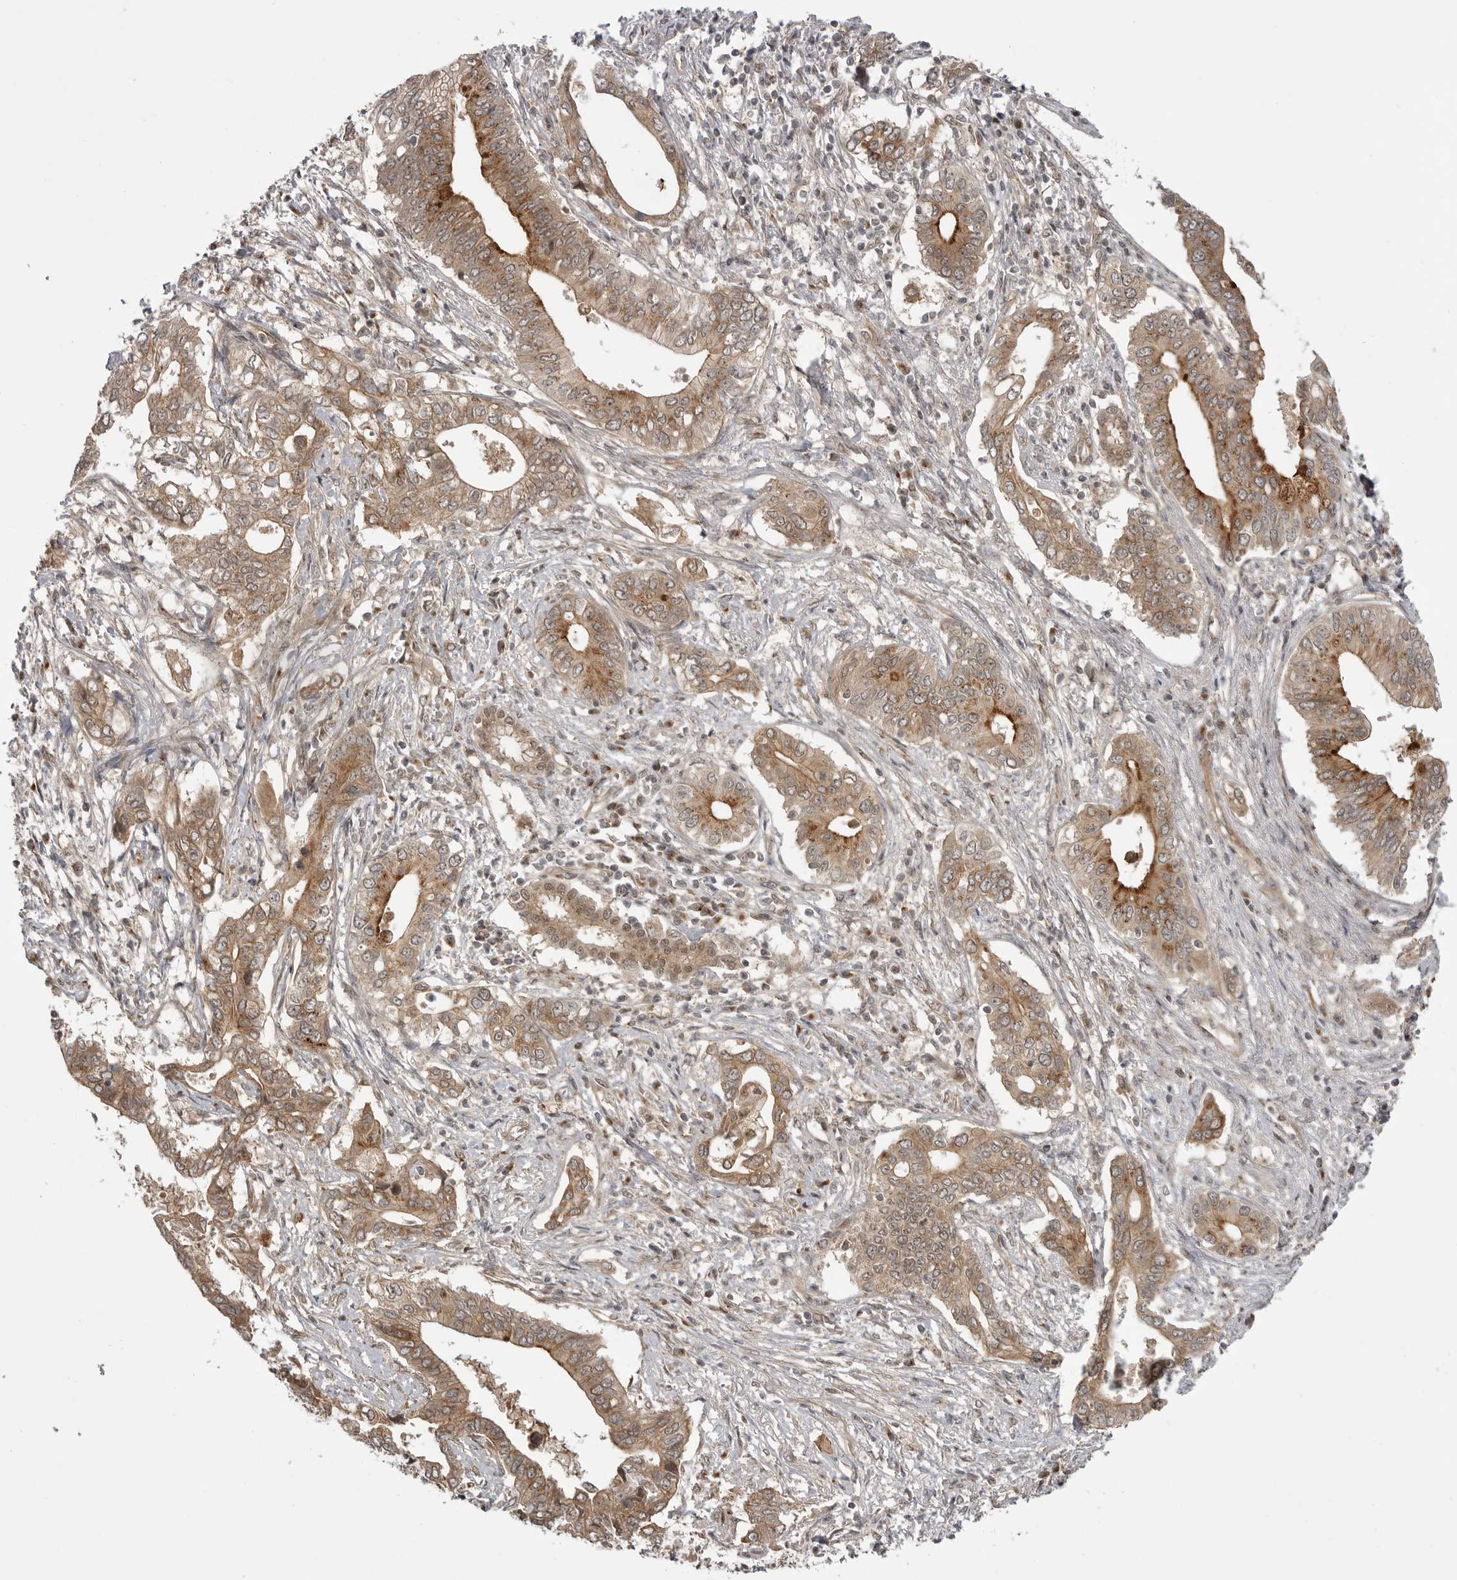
{"staining": {"intensity": "moderate", "quantity": ">75%", "location": "cytoplasmic/membranous"}, "tissue": "pancreatic cancer", "cell_type": "Tumor cells", "image_type": "cancer", "snomed": [{"axis": "morphology", "description": "Normal tissue, NOS"}, {"axis": "morphology", "description": "Adenocarcinoma, NOS"}, {"axis": "topography", "description": "Pancreas"}, {"axis": "topography", "description": "Peripheral nerve tissue"}], "caption": "Human pancreatic cancer stained with a brown dye demonstrates moderate cytoplasmic/membranous positive positivity in approximately >75% of tumor cells.", "gene": "PDCL", "patient": {"sex": "male", "age": 59}}